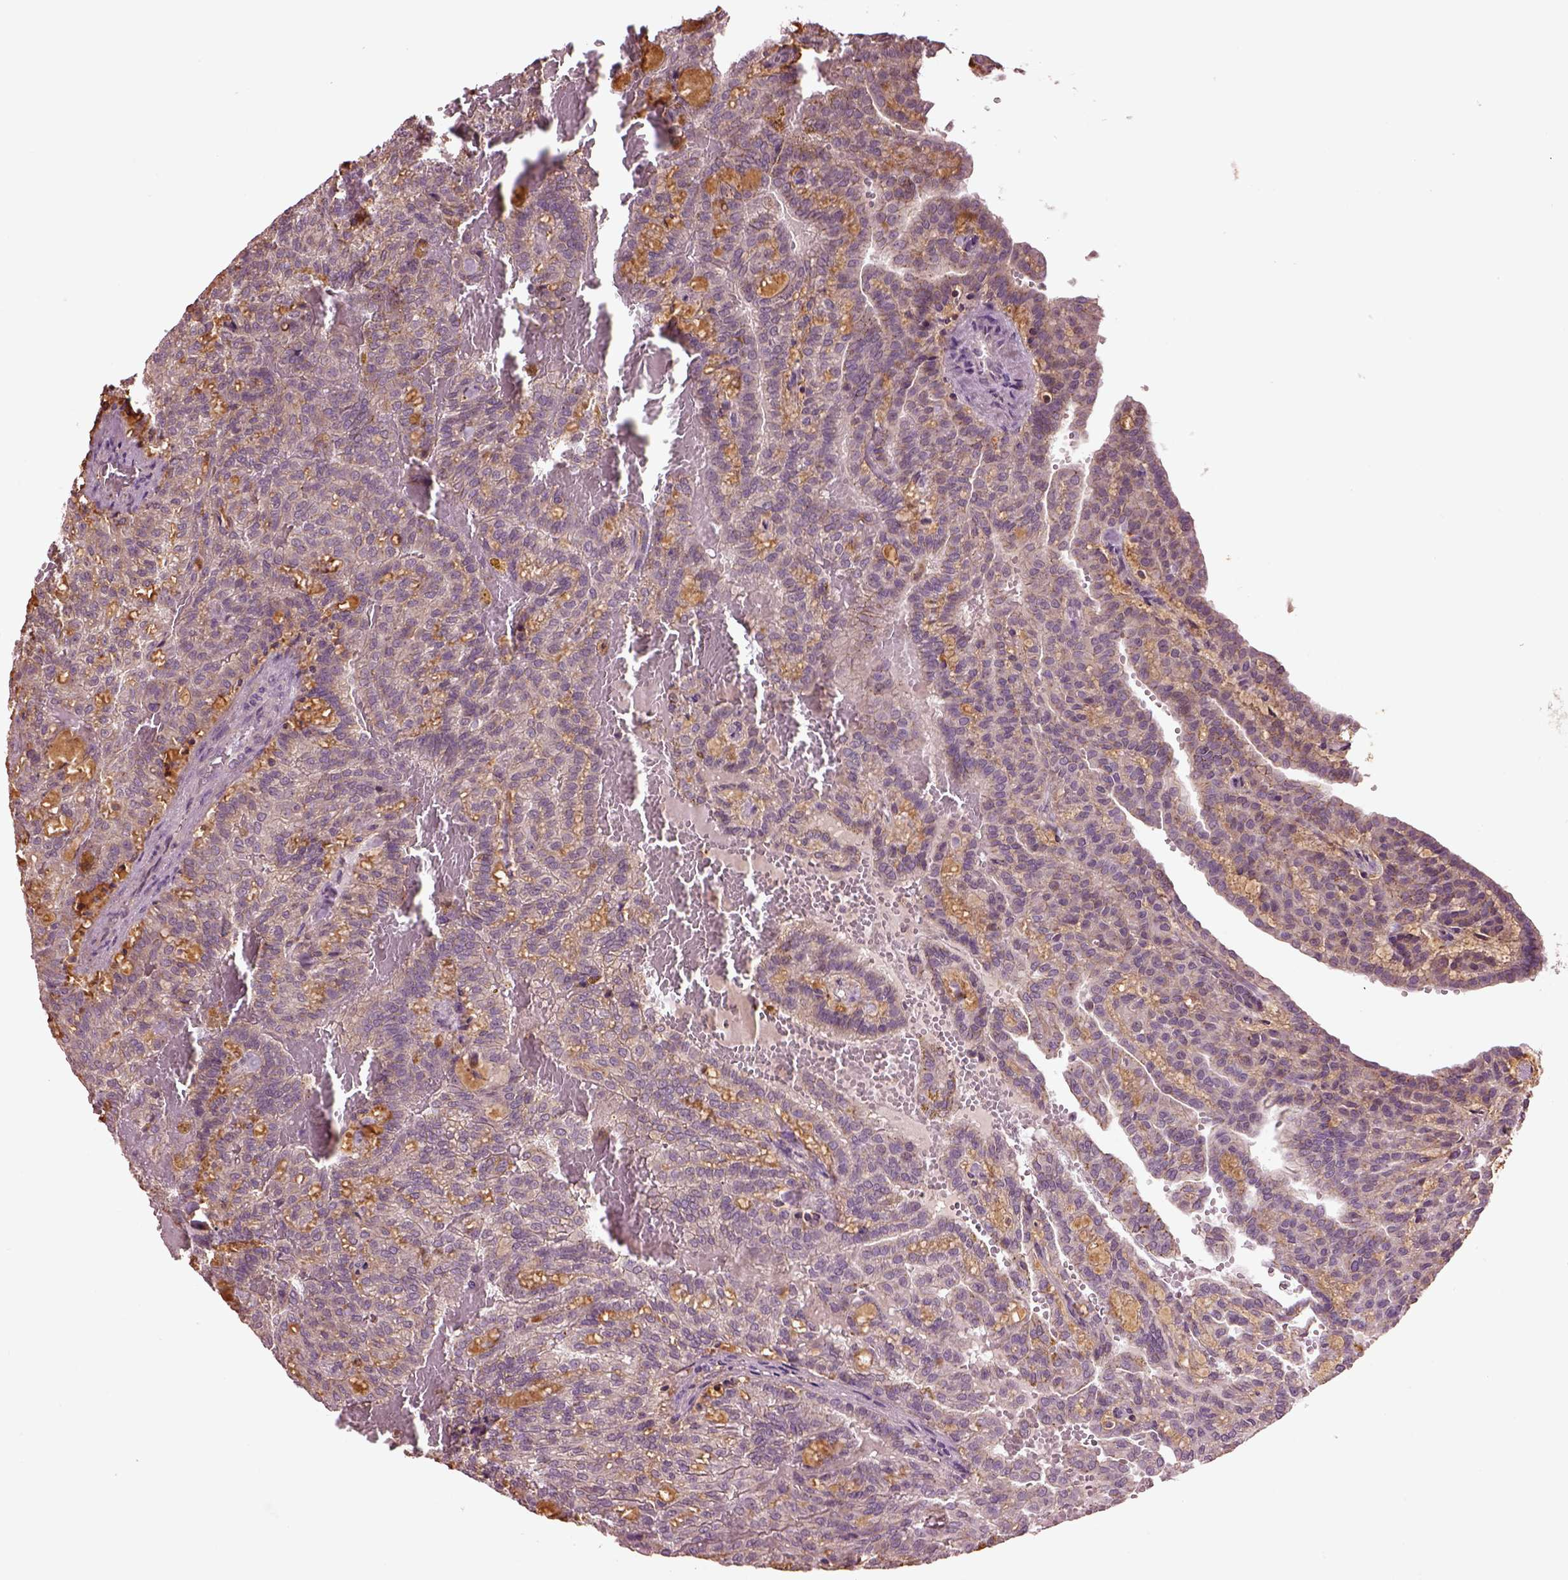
{"staining": {"intensity": "weak", "quantity": "25%-75%", "location": "cytoplasmic/membranous"}, "tissue": "renal cancer", "cell_type": "Tumor cells", "image_type": "cancer", "snomed": [{"axis": "morphology", "description": "Adenocarcinoma, NOS"}, {"axis": "topography", "description": "Kidney"}], "caption": "A brown stain highlights weak cytoplasmic/membranous positivity of a protein in renal cancer tumor cells.", "gene": "MTHFS", "patient": {"sex": "male", "age": 63}}